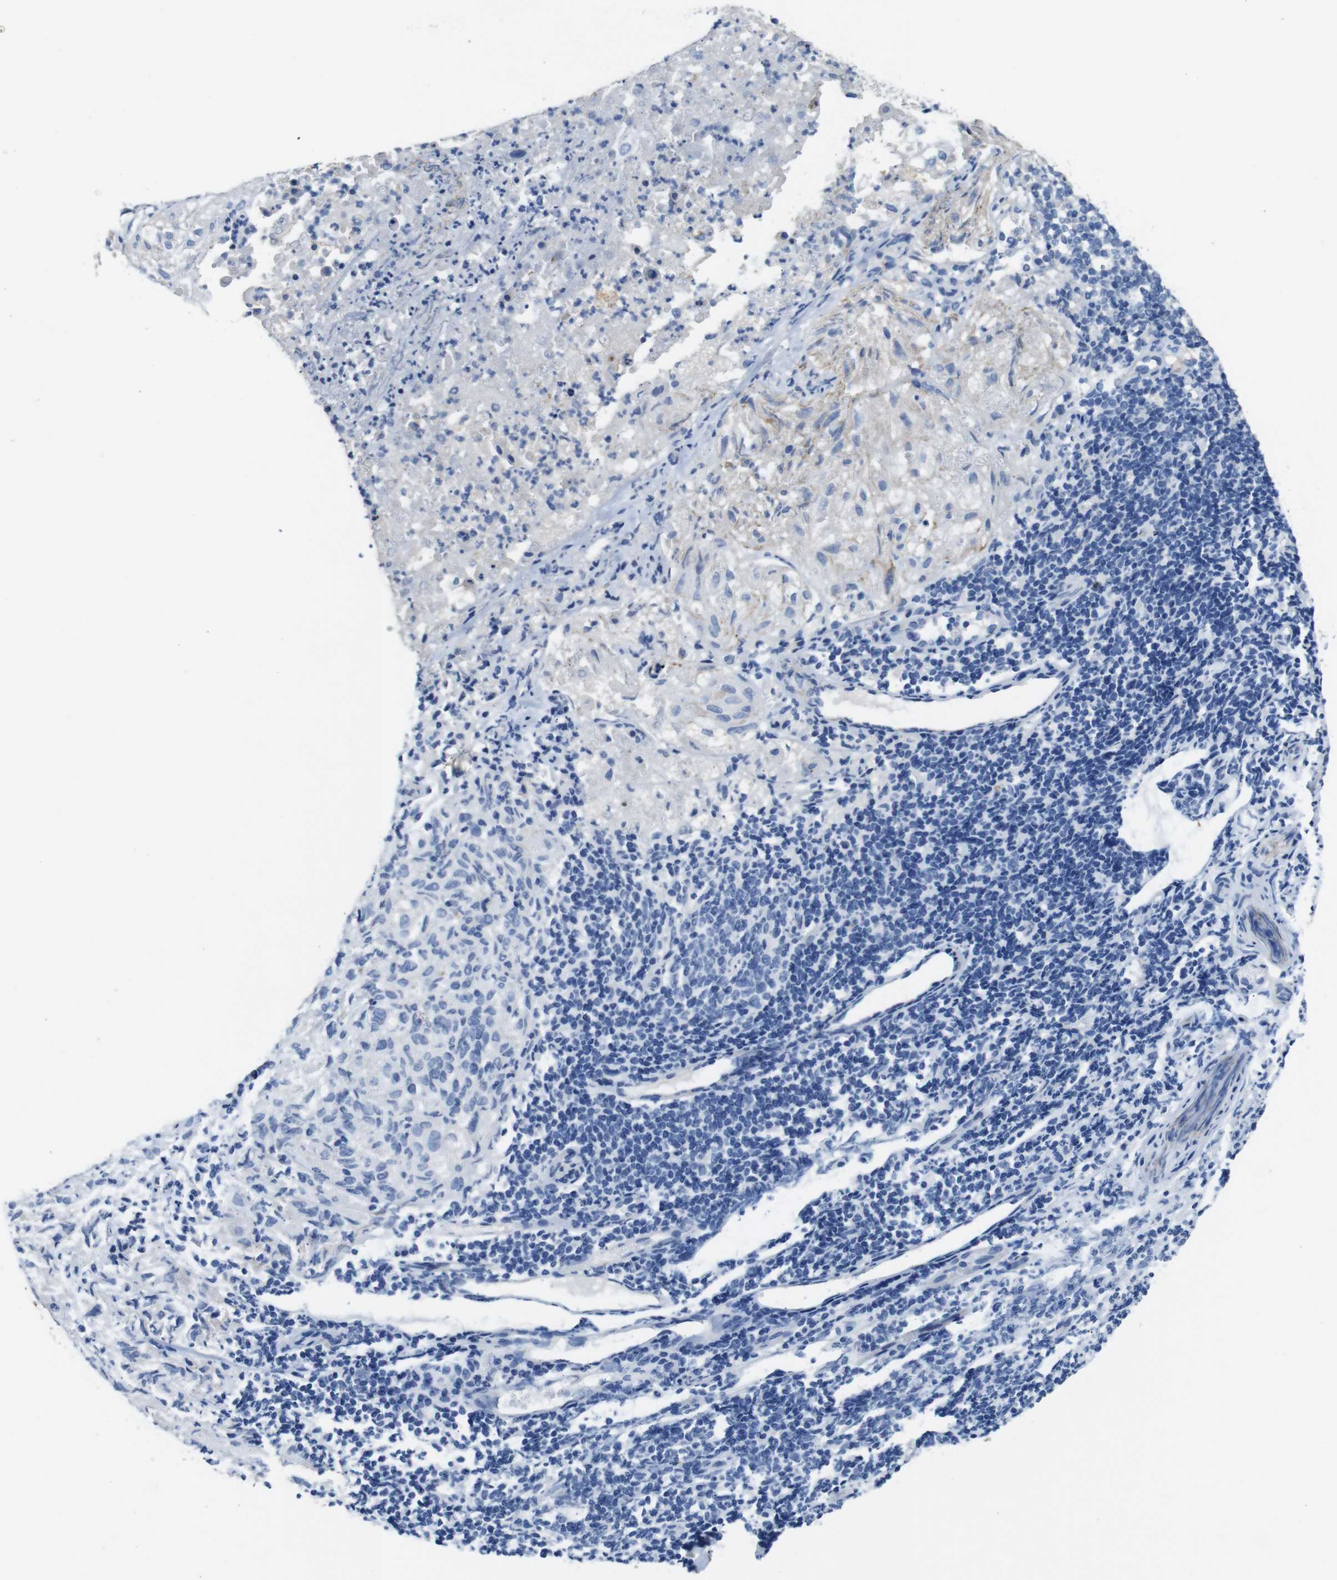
{"staining": {"intensity": "negative", "quantity": "none", "location": "none"}, "tissue": "lung cancer", "cell_type": "Tumor cells", "image_type": "cancer", "snomed": [{"axis": "morphology", "description": "Inflammation, NOS"}, {"axis": "morphology", "description": "Squamous cell carcinoma, NOS"}, {"axis": "topography", "description": "Lymph node"}, {"axis": "topography", "description": "Soft tissue"}, {"axis": "topography", "description": "Lung"}], "caption": "Lung squamous cell carcinoma was stained to show a protein in brown. There is no significant staining in tumor cells.", "gene": "NHLRC3", "patient": {"sex": "male", "age": 66}}